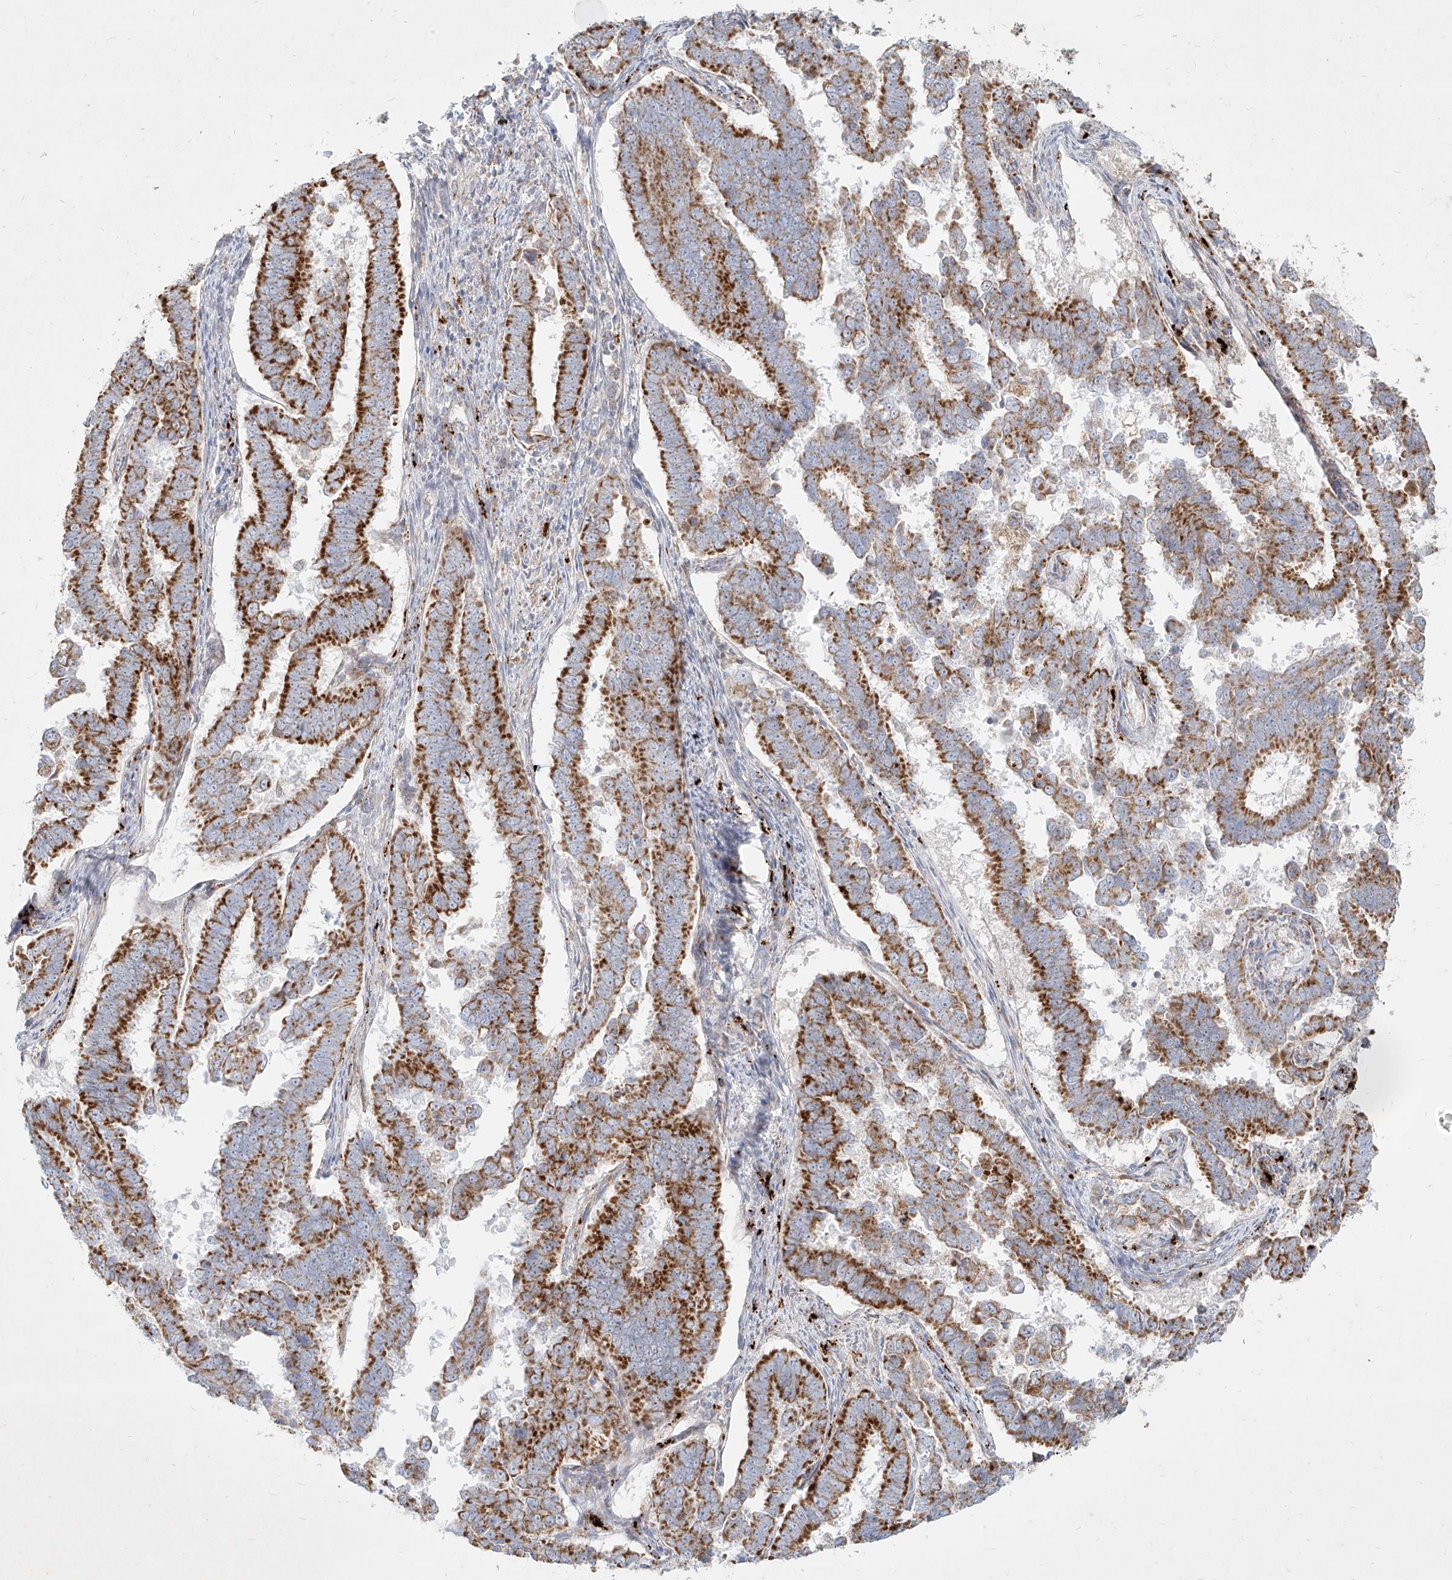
{"staining": {"intensity": "moderate", "quantity": "25%-75%", "location": "cytoplasmic/membranous"}, "tissue": "endometrial cancer", "cell_type": "Tumor cells", "image_type": "cancer", "snomed": [{"axis": "morphology", "description": "Adenocarcinoma, NOS"}, {"axis": "topography", "description": "Endometrium"}], "caption": "Endometrial cancer (adenocarcinoma) stained for a protein demonstrates moderate cytoplasmic/membranous positivity in tumor cells.", "gene": "MTX2", "patient": {"sex": "female", "age": 75}}